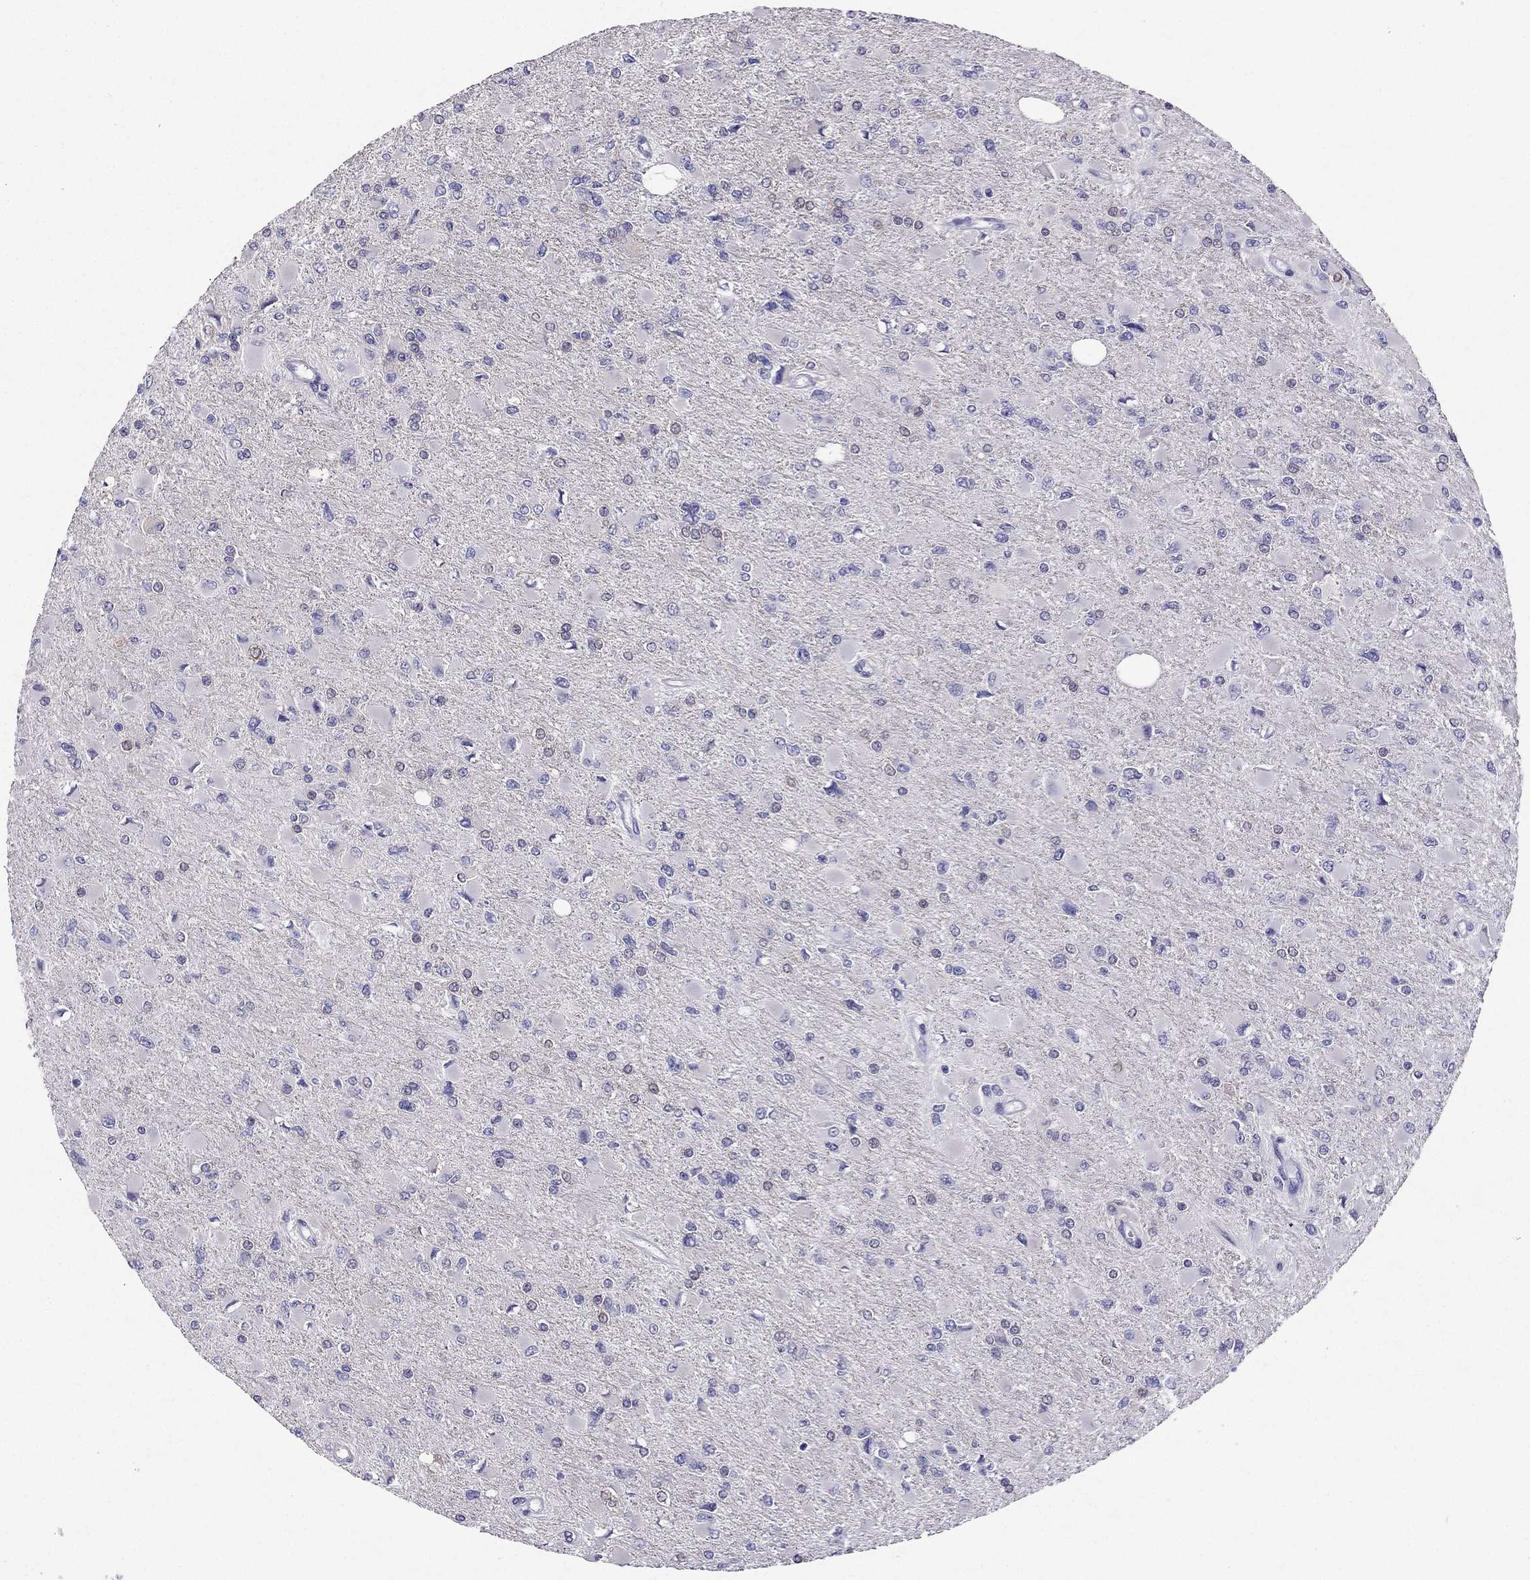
{"staining": {"intensity": "negative", "quantity": "none", "location": "none"}, "tissue": "glioma", "cell_type": "Tumor cells", "image_type": "cancer", "snomed": [{"axis": "morphology", "description": "Glioma, malignant, High grade"}, {"axis": "topography", "description": "Cerebral cortex"}], "caption": "A high-resolution micrograph shows immunohistochemistry (IHC) staining of malignant glioma (high-grade), which displays no significant positivity in tumor cells.", "gene": "KCNJ10", "patient": {"sex": "female", "age": 36}}